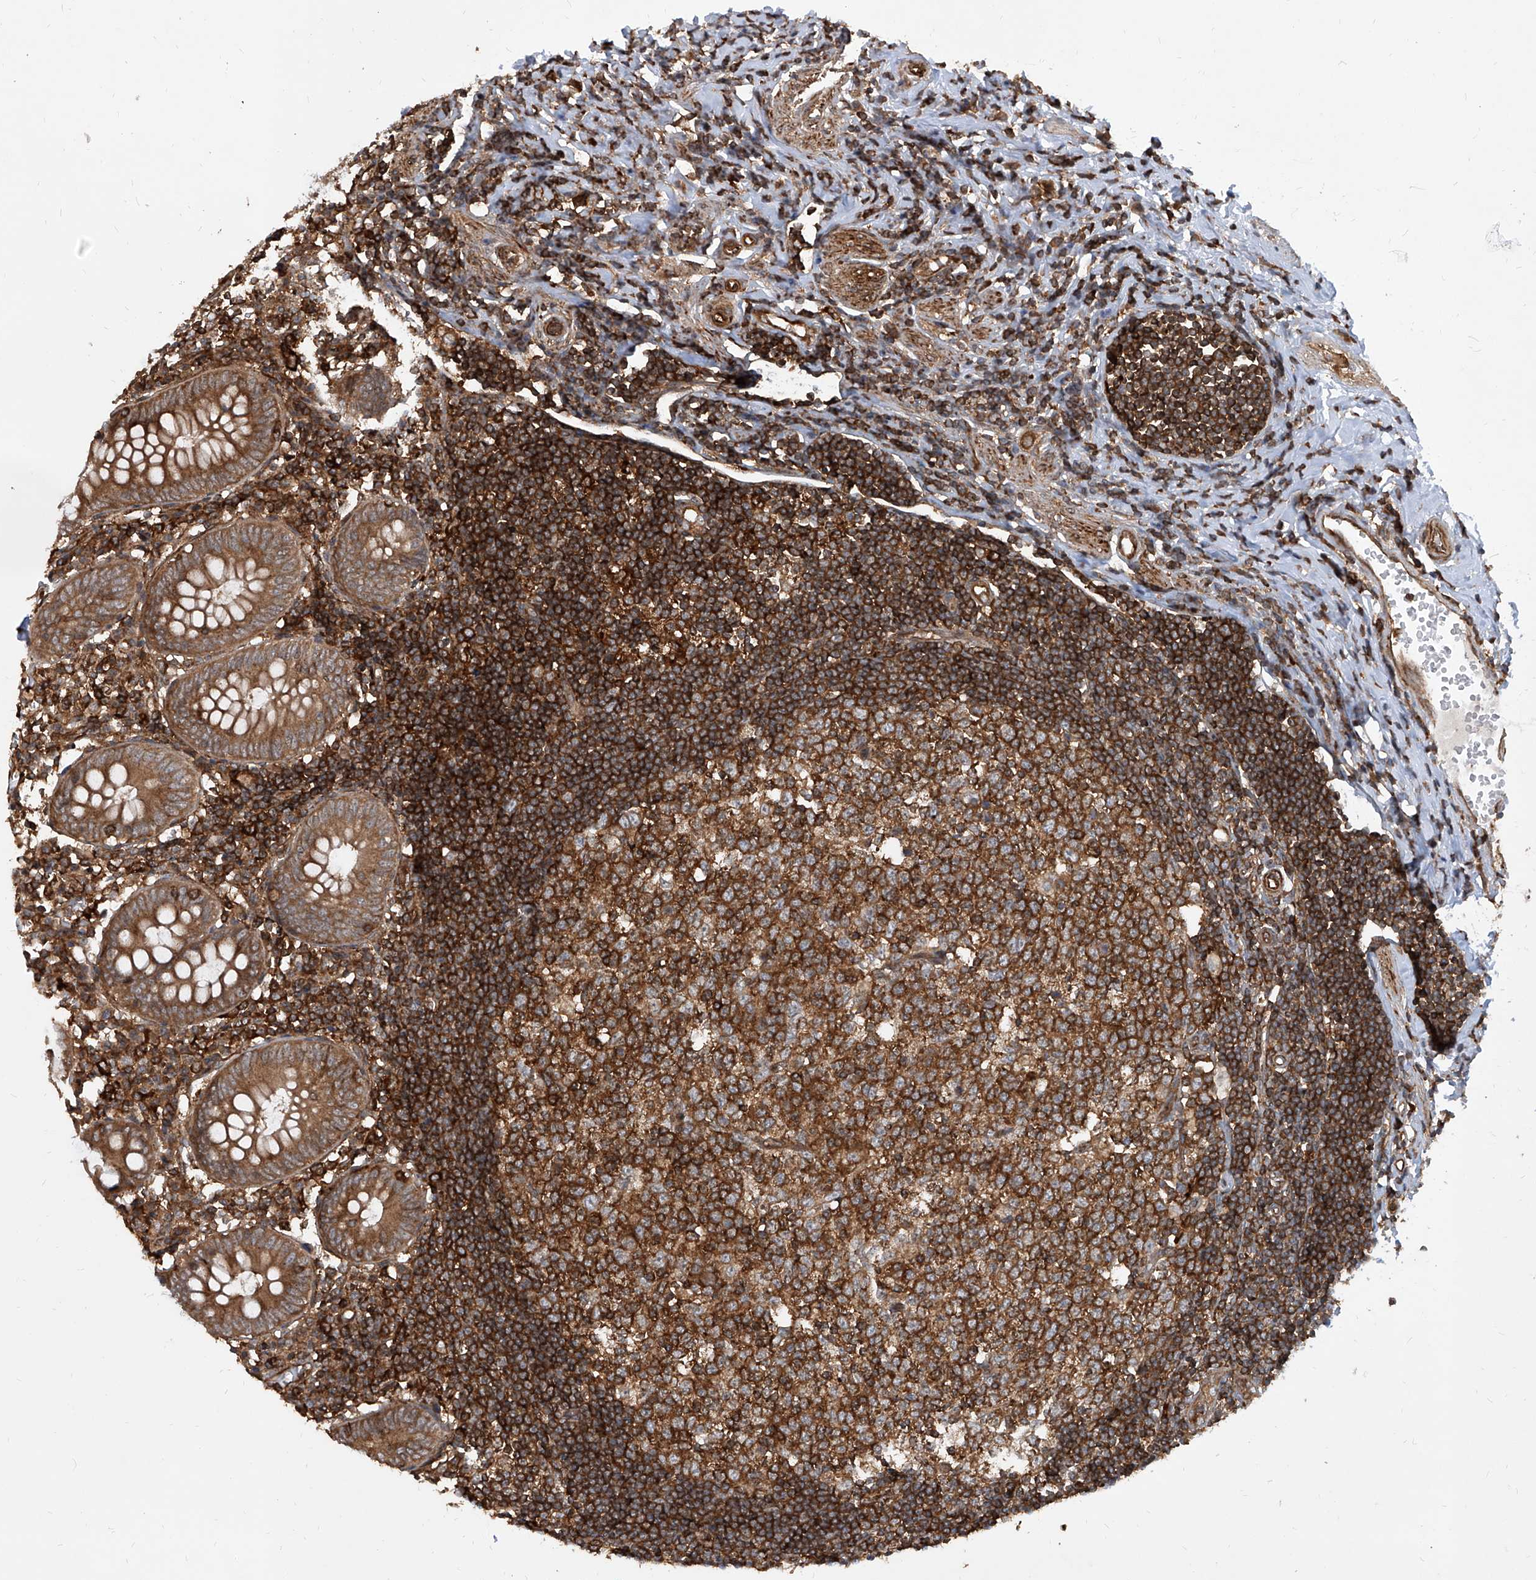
{"staining": {"intensity": "strong", "quantity": ">75%", "location": "cytoplasmic/membranous"}, "tissue": "appendix", "cell_type": "Glandular cells", "image_type": "normal", "snomed": [{"axis": "morphology", "description": "Normal tissue, NOS"}, {"axis": "topography", "description": "Appendix"}], "caption": "This micrograph reveals normal appendix stained with IHC to label a protein in brown. The cytoplasmic/membranous of glandular cells show strong positivity for the protein. Nuclei are counter-stained blue.", "gene": "MAGED2", "patient": {"sex": "female", "age": 54}}